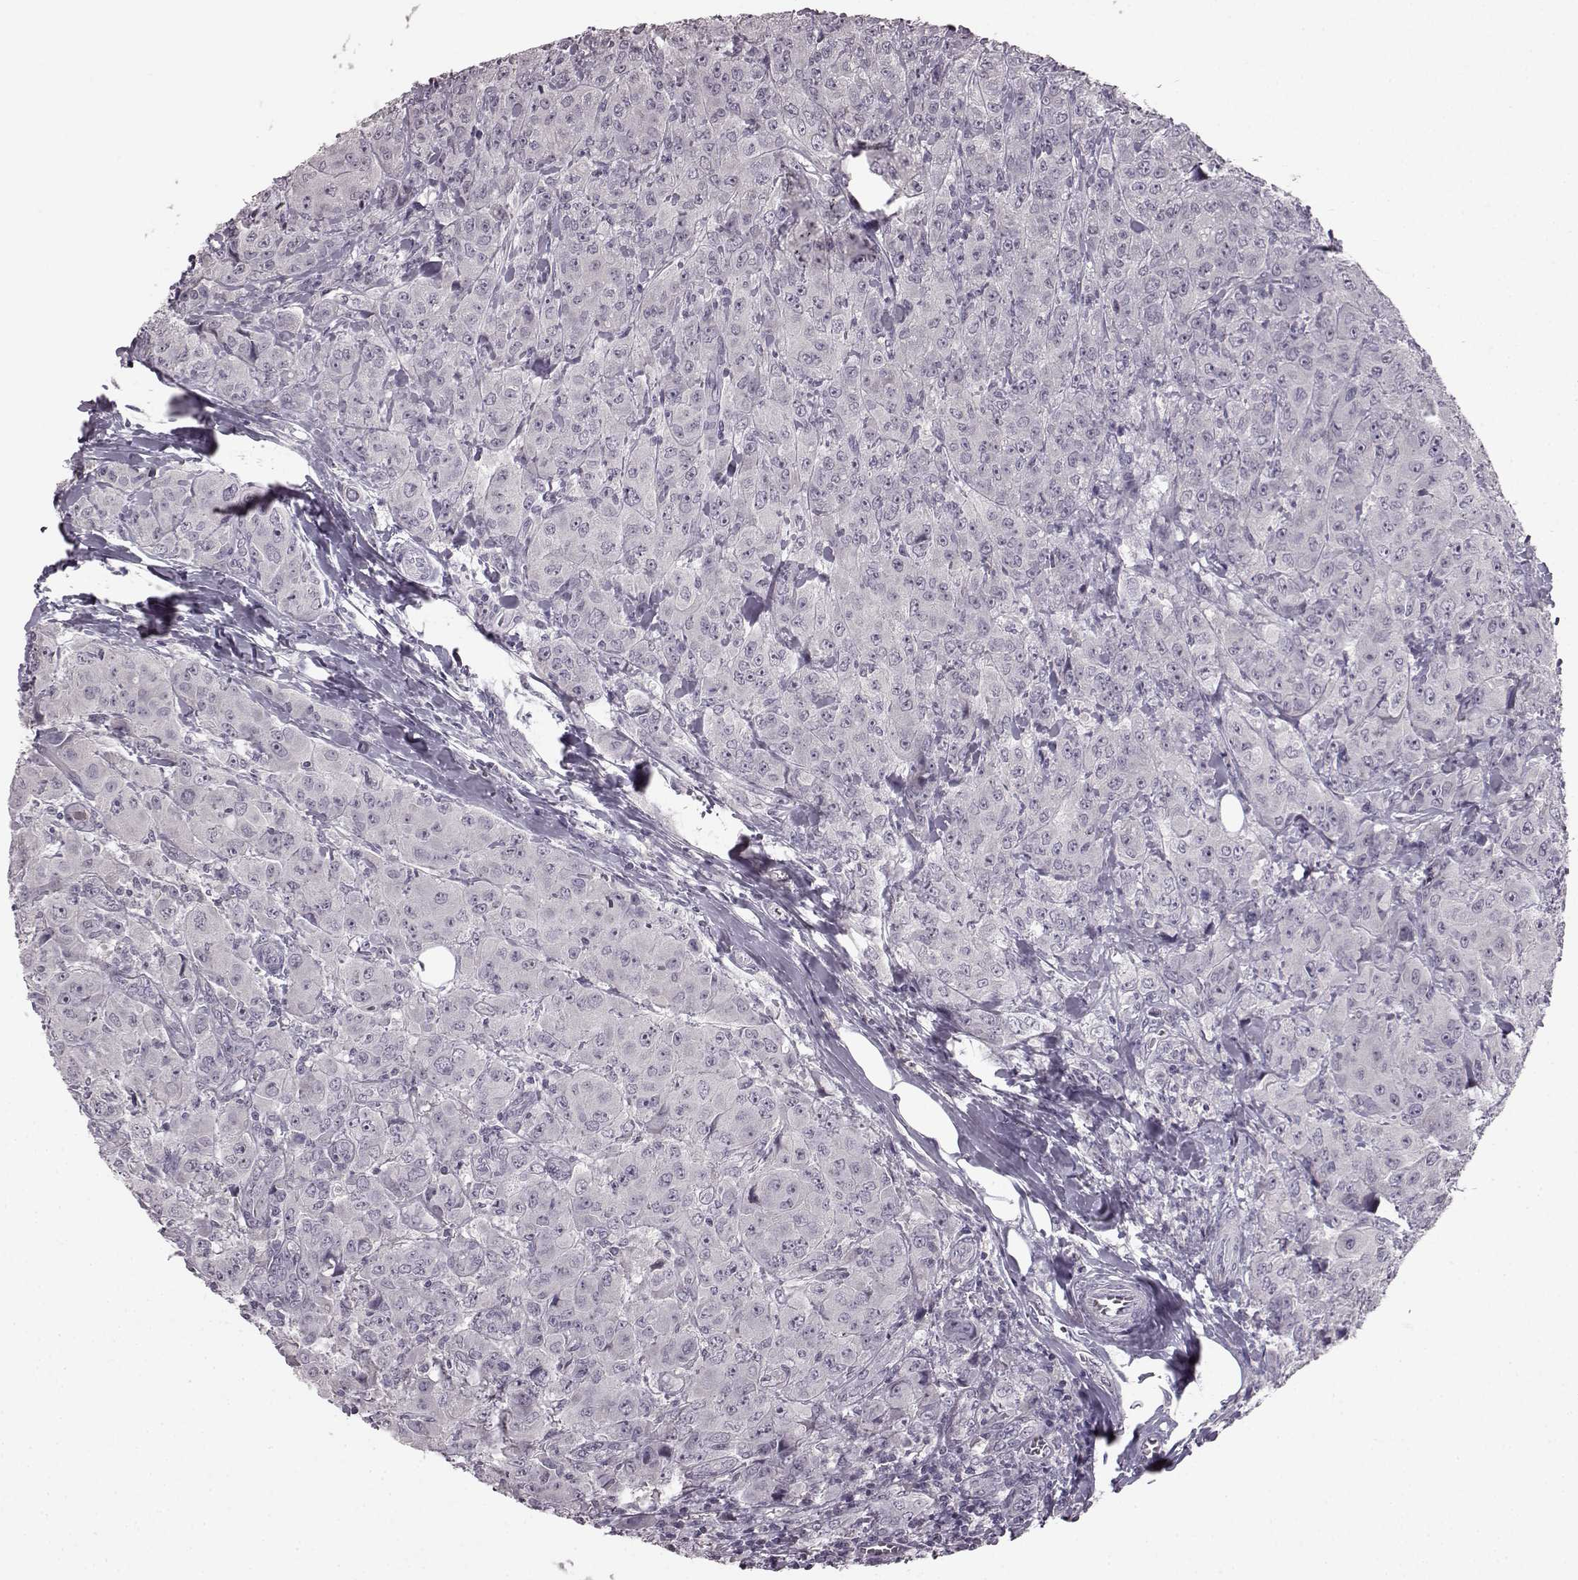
{"staining": {"intensity": "negative", "quantity": "none", "location": "none"}, "tissue": "breast cancer", "cell_type": "Tumor cells", "image_type": "cancer", "snomed": [{"axis": "morphology", "description": "Duct carcinoma"}, {"axis": "topography", "description": "Breast"}], "caption": "A histopathology image of intraductal carcinoma (breast) stained for a protein reveals no brown staining in tumor cells.", "gene": "LHB", "patient": {"sex": "female", "age": 43}}